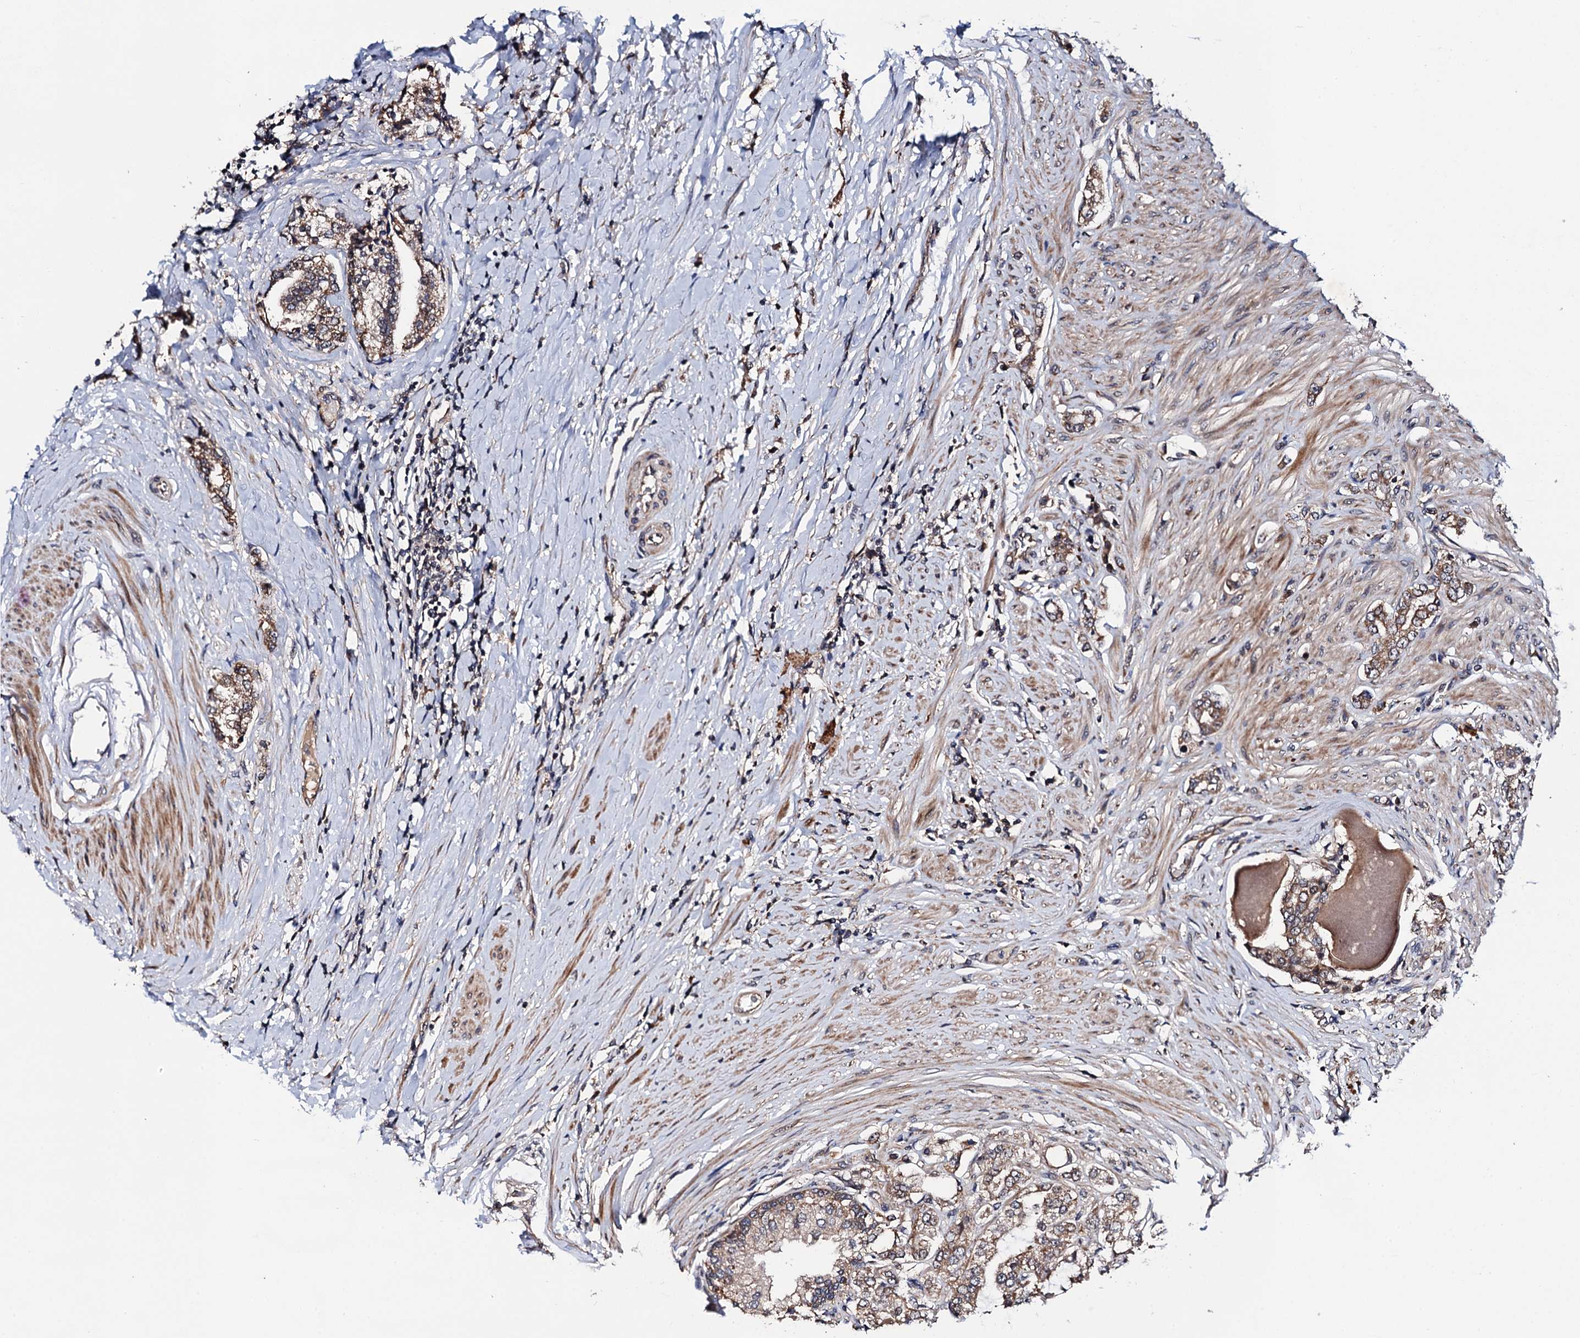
{"staining": {"intensity": "moderate", "quantity": ">75%", "location": "cytoplasmic/membranous"}, "tissue": "prostate cancer", "cell_type": "Tumor cells", "image_type": "cancer", "snomed": [{"axis": "morphology", "description": "Adenocarcinoma, High grade"}, {"axis": "topography", "description": "Prostate"}], "caption": "Prostate adenocarcinoma (high-grade) stained with DAB IHC demonstrates medium levels of moderate cytoplasmic/membranous expression in approximately >75% of tumor cells.", "gene": "NAA16", "patient": {"sex": "male", "age": 64}}